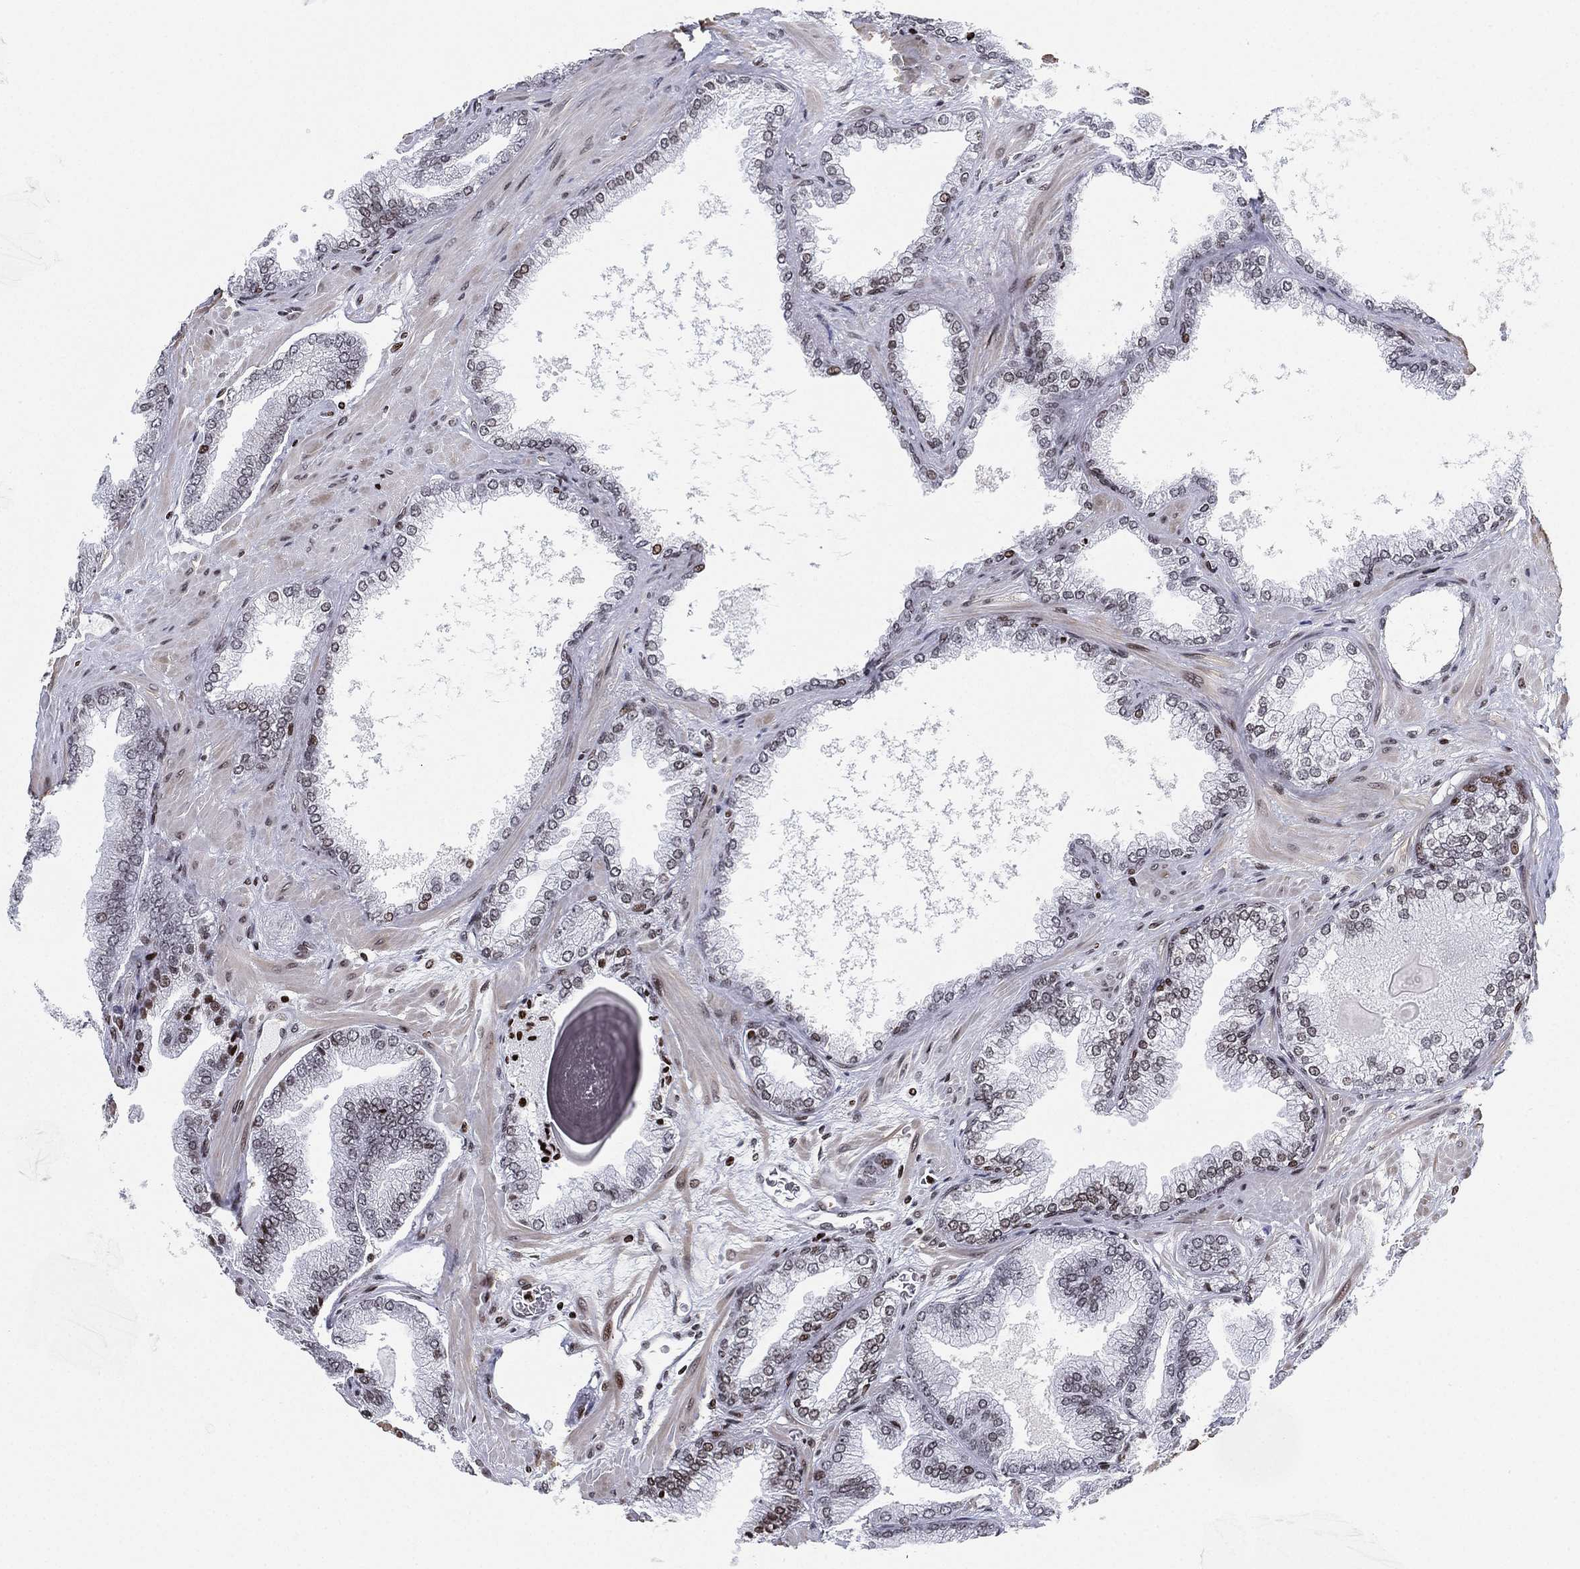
{"staining": {"intensity": "moderate", "quantity": "<25%", "location": "nuclear"}, "tissue": "prostate cancer", "cell_type": "Tumor cells", "image_type": "cancer", "snomed": [{"axis": "morphology", "description": "Adenocarcinoma, Low grade"}, {"axis": "topography", "description": "Prostate"}], "caption": "Brown immunohistochemical staining in human prostate low-grade adenocarcinoma shows moderate nuclear positivity in about <25% of tumor cells.", "gene": "MFSD14A", "patient": {"sex": "male", "age": 72}}